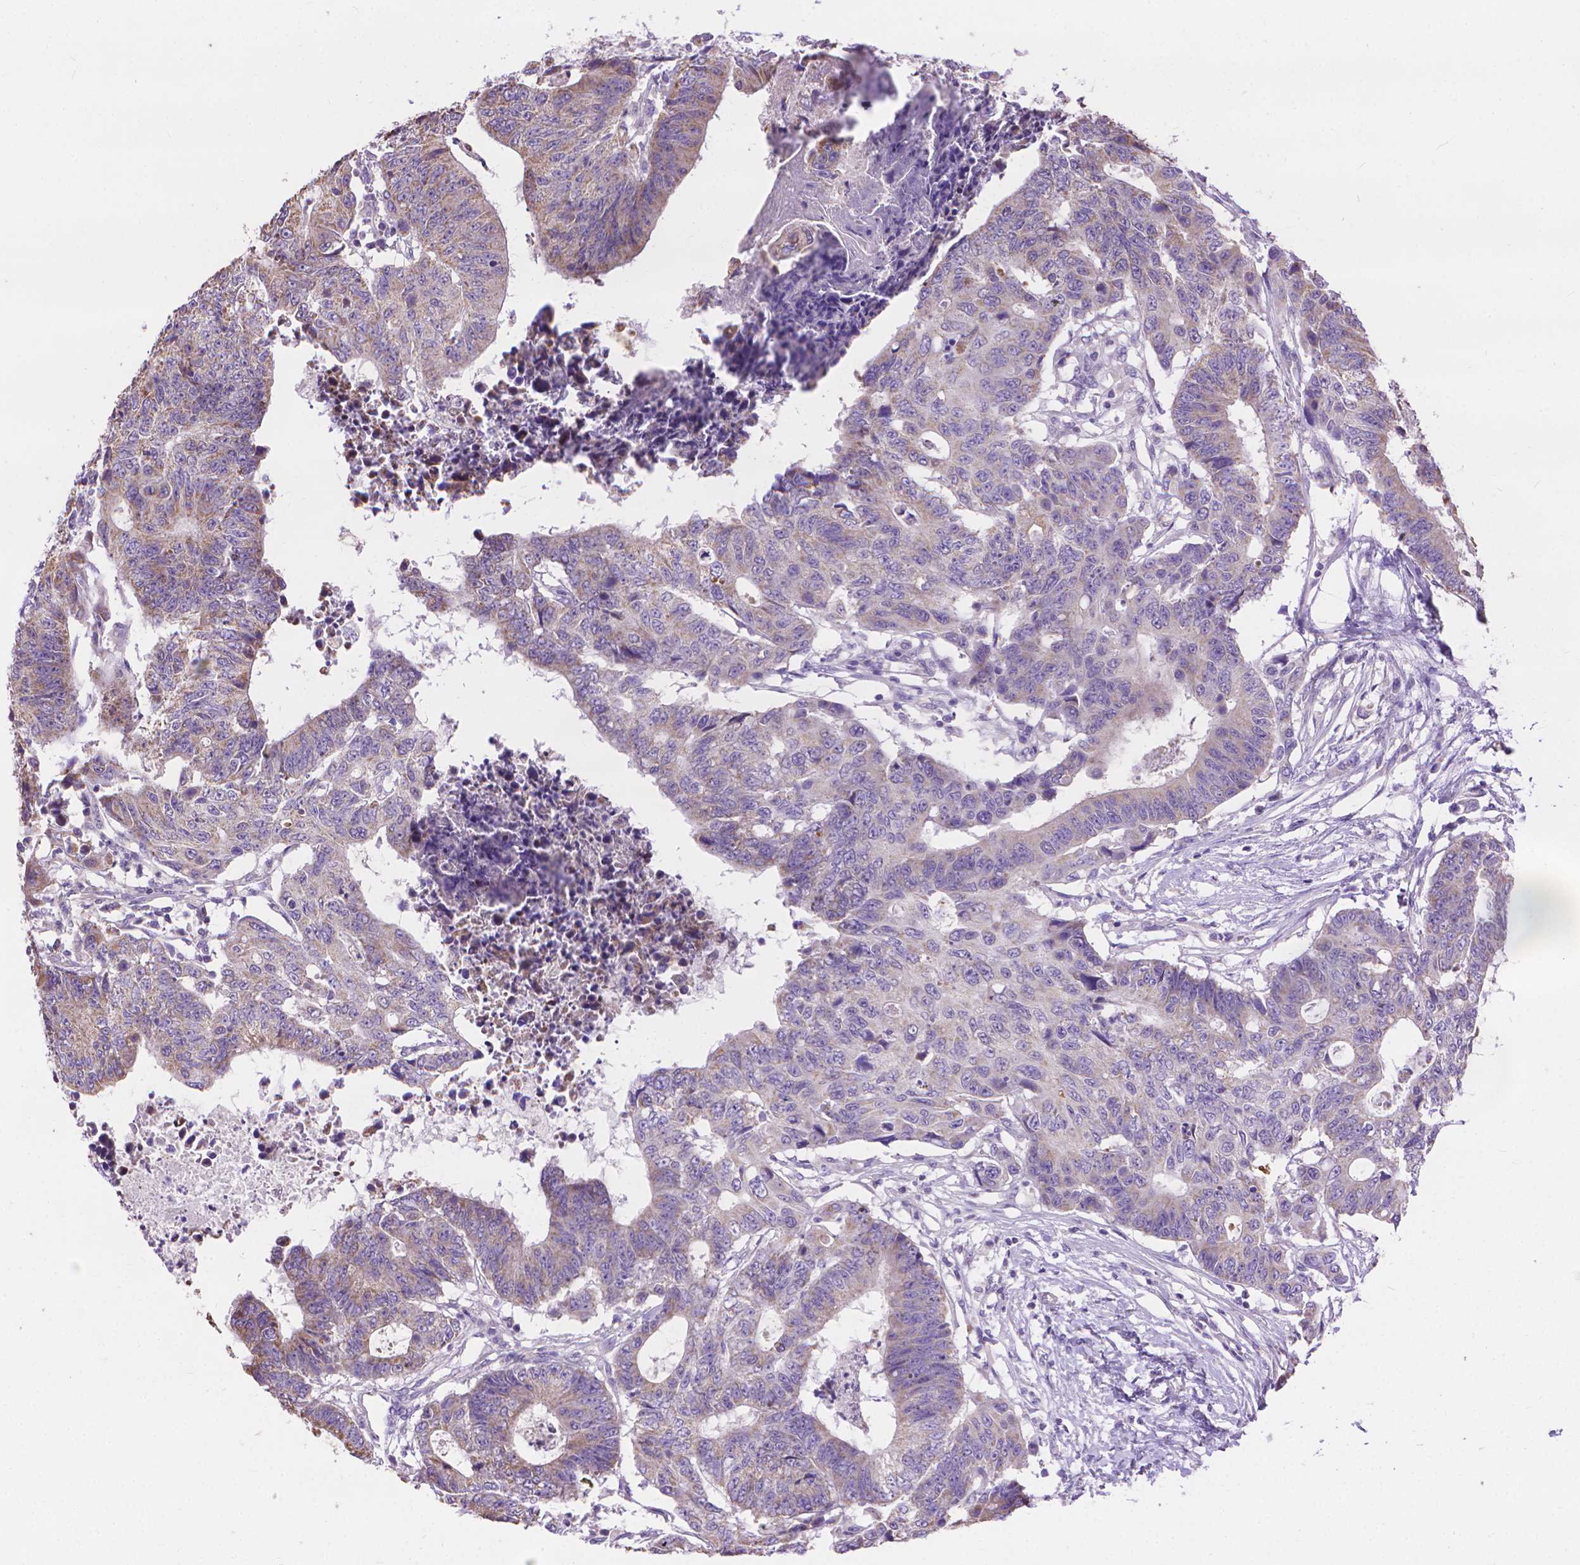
{"staining": {"intensity": "weak", "quantity": "25%-75%", "location": "cytoplasmic/membranous"}, "tissue": "colorectal cancer", "cell_type": "Tumor cells", "image_type": "cancer", "snomed": [{"axis": "morphology", "description": "Adenocarcinoma, NOS"}, {"axis": "topography", "description": "Colon"}], "caption": "Tumor cells demonstrate low levels of weak cytoplasmic/membranous expression in approximately 25%-75% of cells in colorectal cancer (adenocarcinoma).", "gene": "SYN1", "patient": {"sex": "female", "age": 48}}